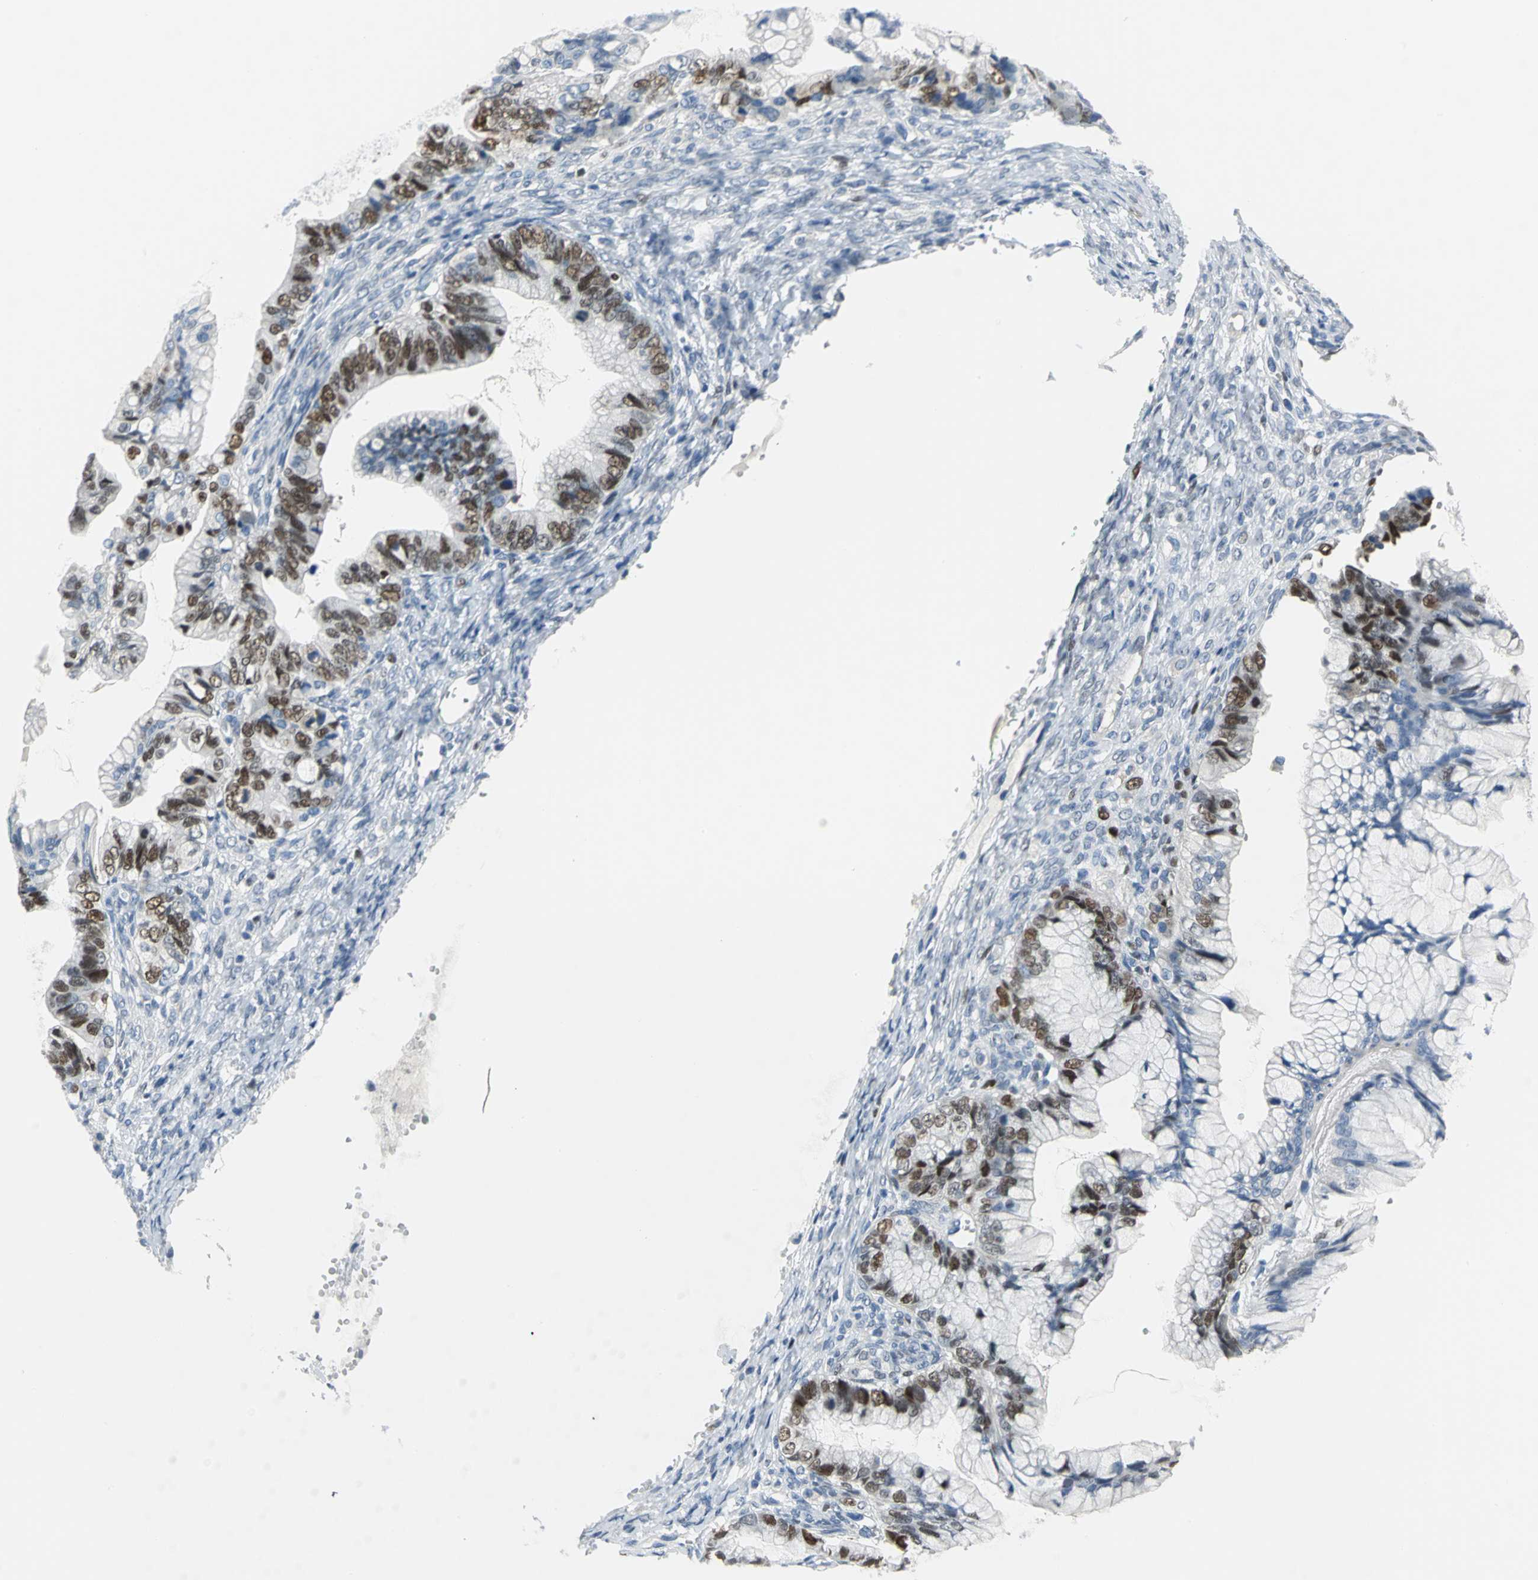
{"staining": {"intensity": "moderate", "quantity": "25%-75%", "location": "nuclear"}, "tissue": "ovarian cancer", "cell_type": "Tumor cells", "image_type": "cancer", "snomed": [{"axis": "morphology", "description": "Cystadenocarcinoma, mucinous, NOS"}, {"axis": "topography", "description": "Ovary"}], "caption": "Moderate nuclear protein staining is appreciated in about 25%-75% of tumor cells in ovarian cancer. (Stains: DAB in brown, nuclei in blue, Microscopy: brightfield microscopy at high magnification).", "gene": "MCM3", "patient": {"sex": "female", "age": 36}}